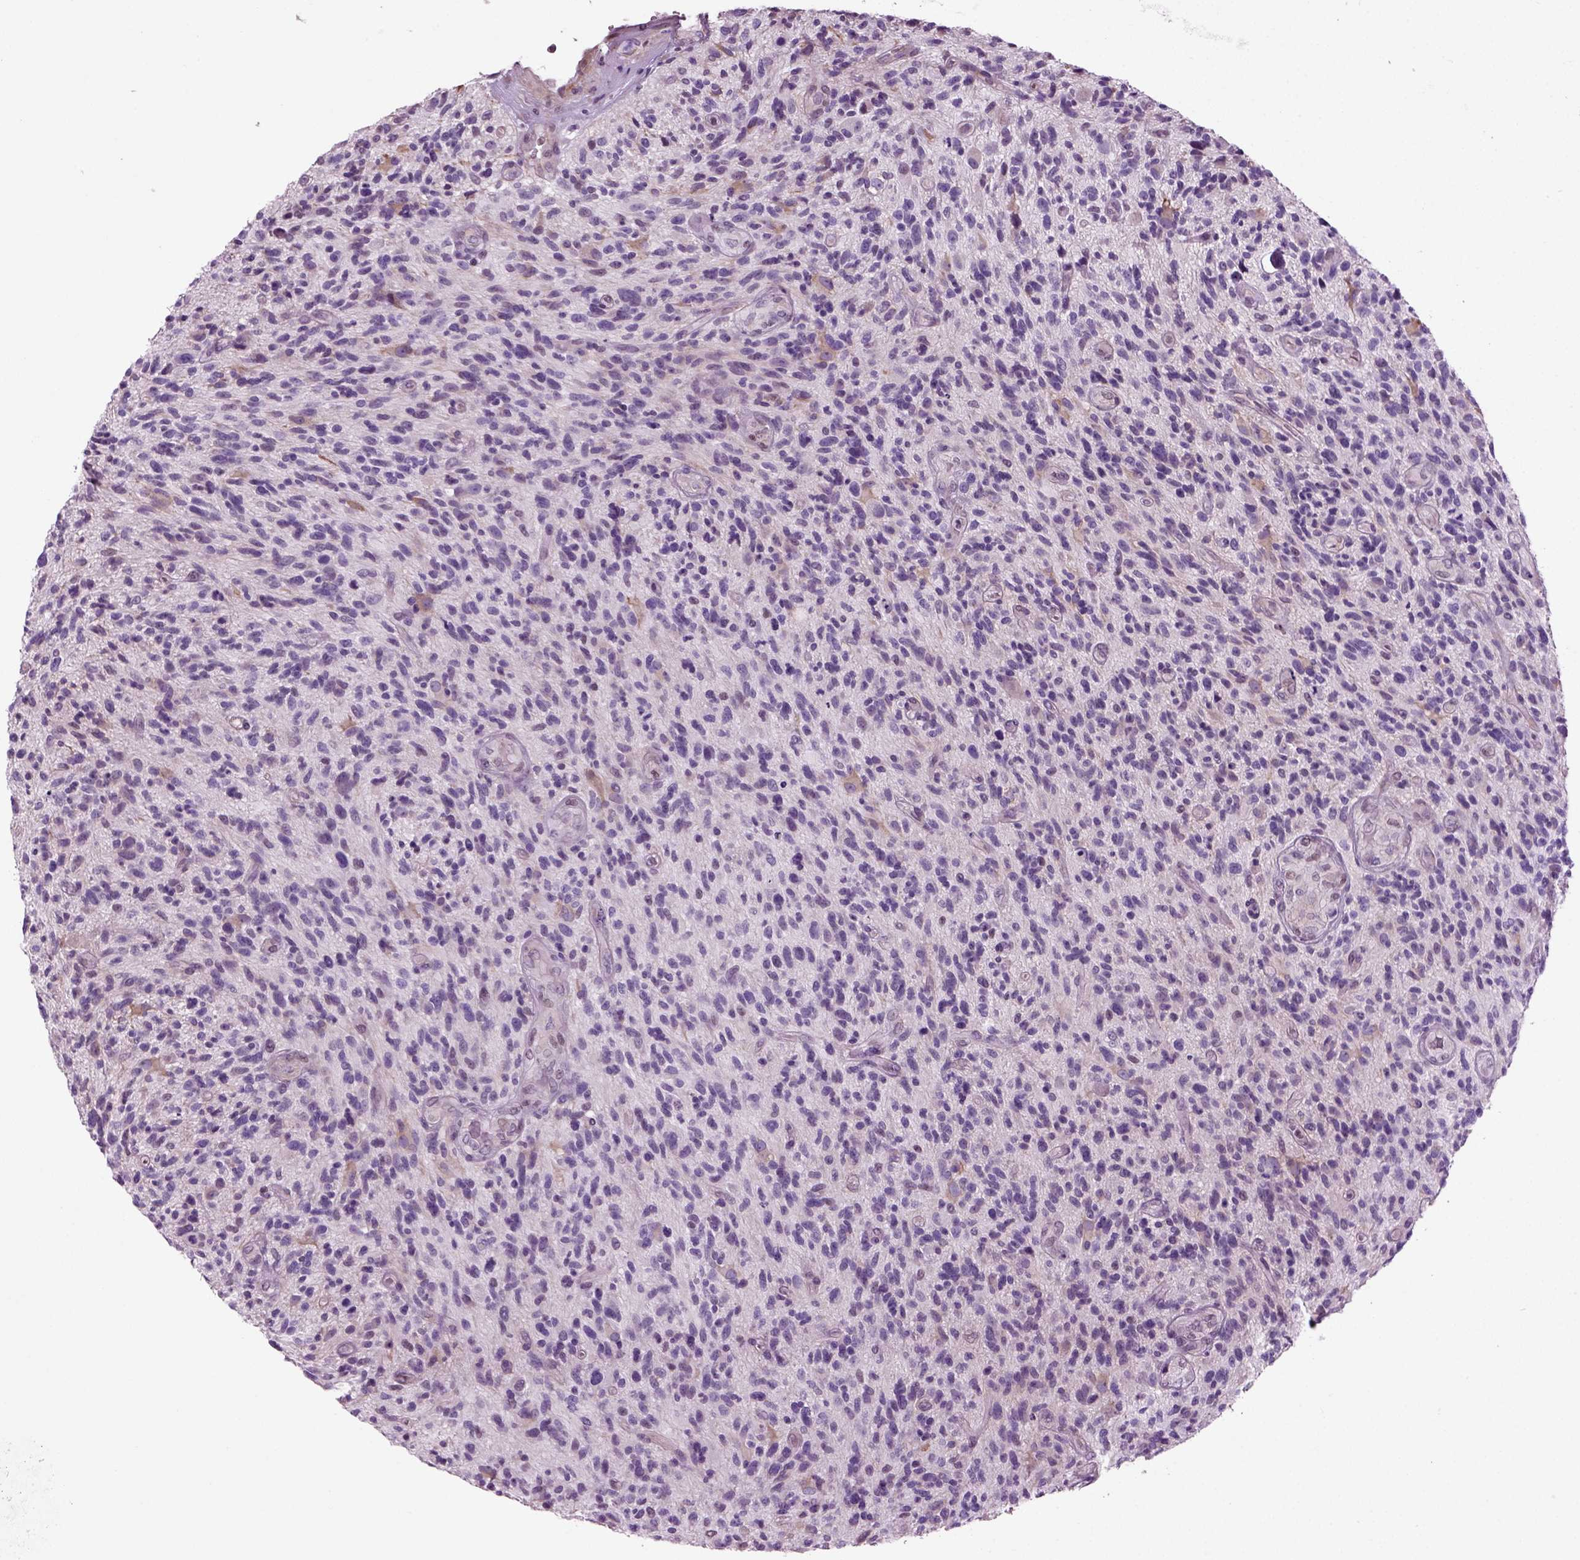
{"staining": {"intensity": "negative", "quantity": "none", "location": "none"}, "tissue": "glioma", "cell_type": "Tumor cells", "image_type": "cancer", "snomed": [{"axis": "morphology", "description": "Glioma, malignant, High grade"}, {"axis": "topography", "description": "Brain"}], "caption": "This is an IHC image of human high-grade glioma (malignant). There is no staining in tumor cells.", "gene": "ARID3A", "patient": {"sex": "male", "age": 47}}